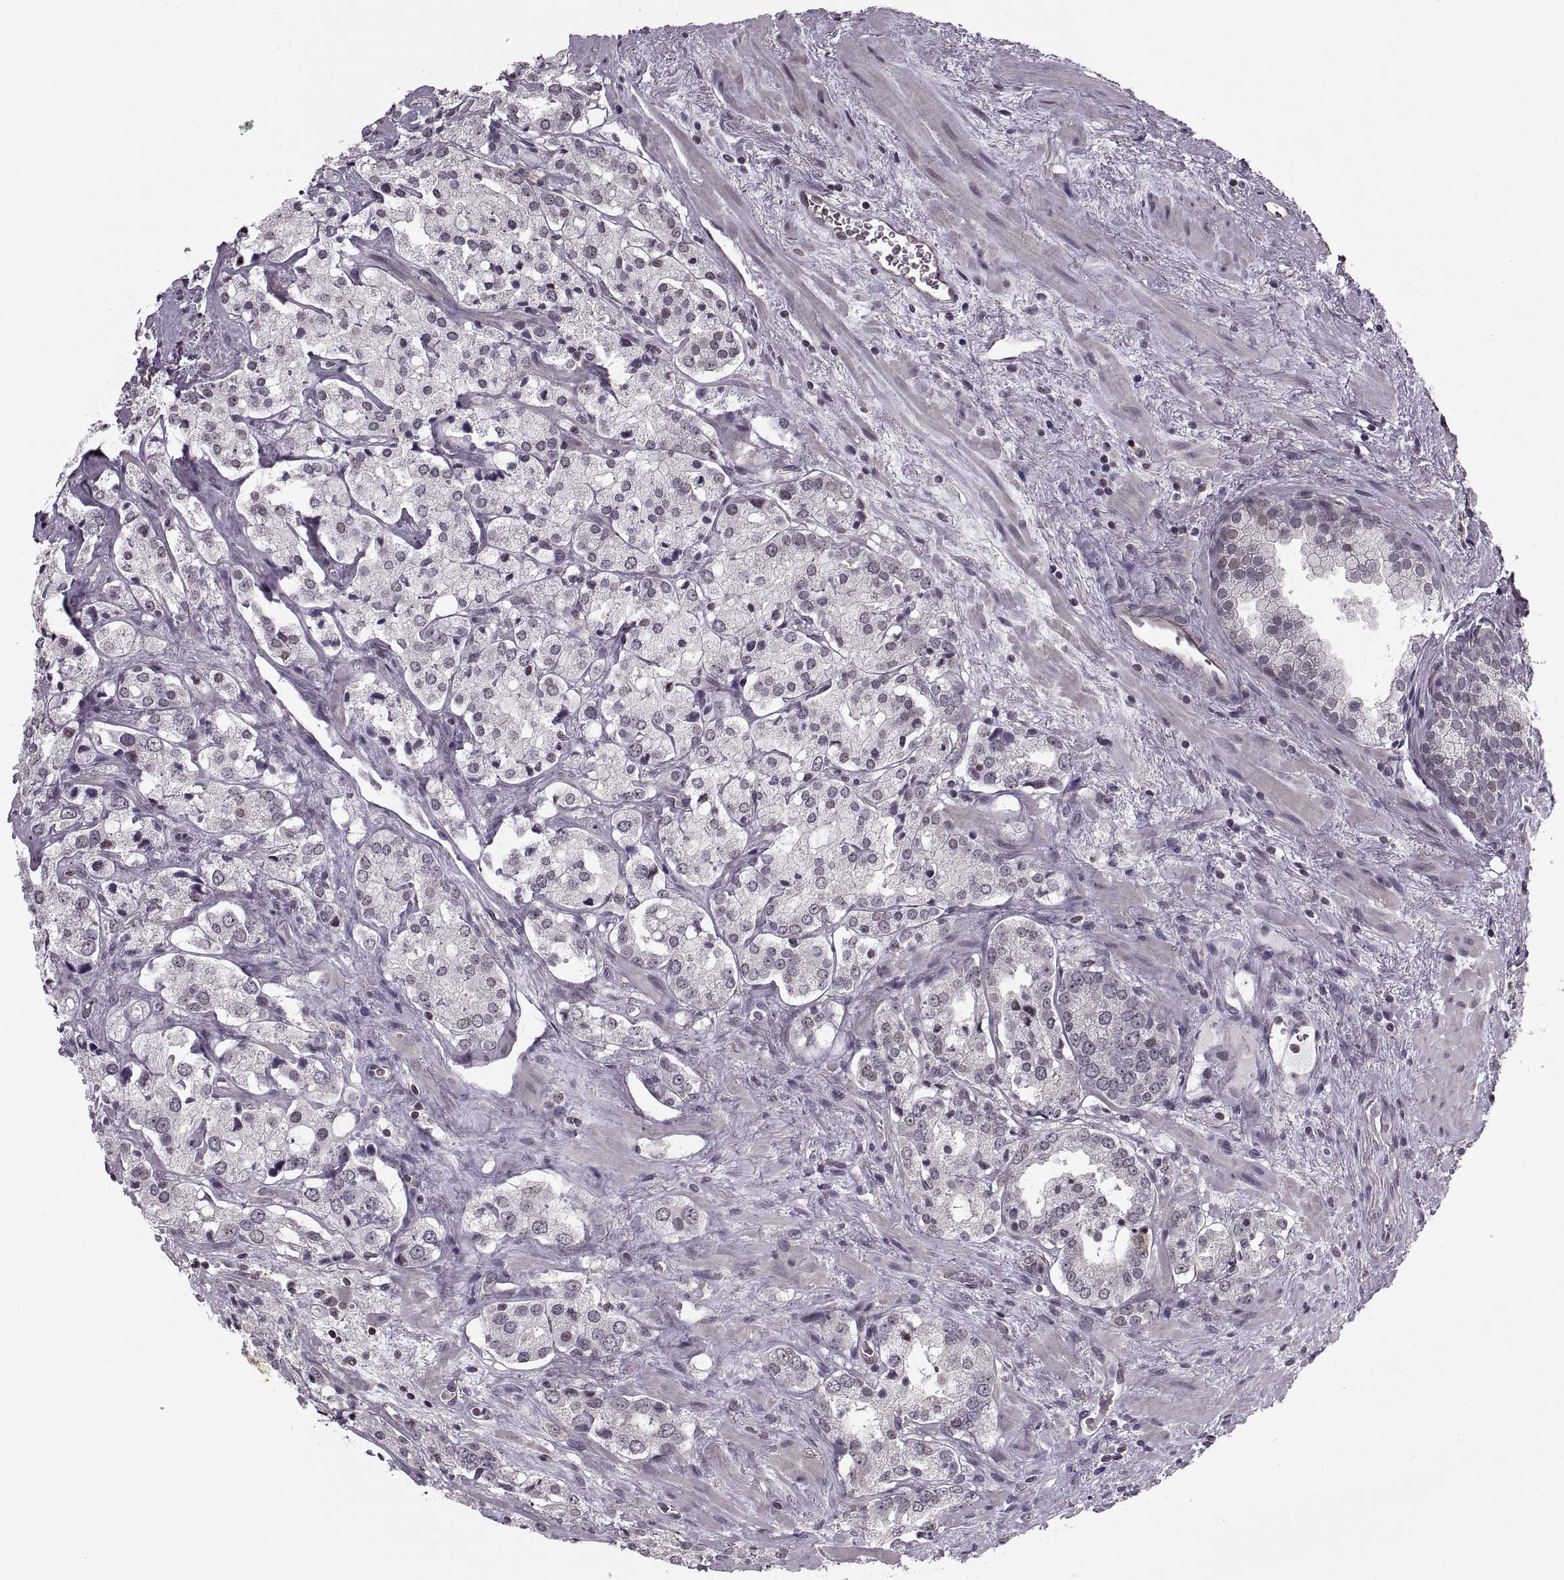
{"staining": {"intensity": "weak", "quantity": "<25%", "location": "nuclear"}, "tissue": "prostate cancer", "cell_type": "Tumor cells", "image_type": "cancer", "snomed": [{"axis": "morphology", "description": "Adenocarcinoma, NOS"}, {"axis": "topography", "description": "Prostate"}], "caption": "IHC photomicrograph of neoplastic tissue: prostate cancer (adenocarcinoma) stained with DAB (3,3'-diaminobenzidine) reveals no significant protein staining in tumor cells.", "gene": "LUZP2", "patient": {"sex": "male", "age": 66}}